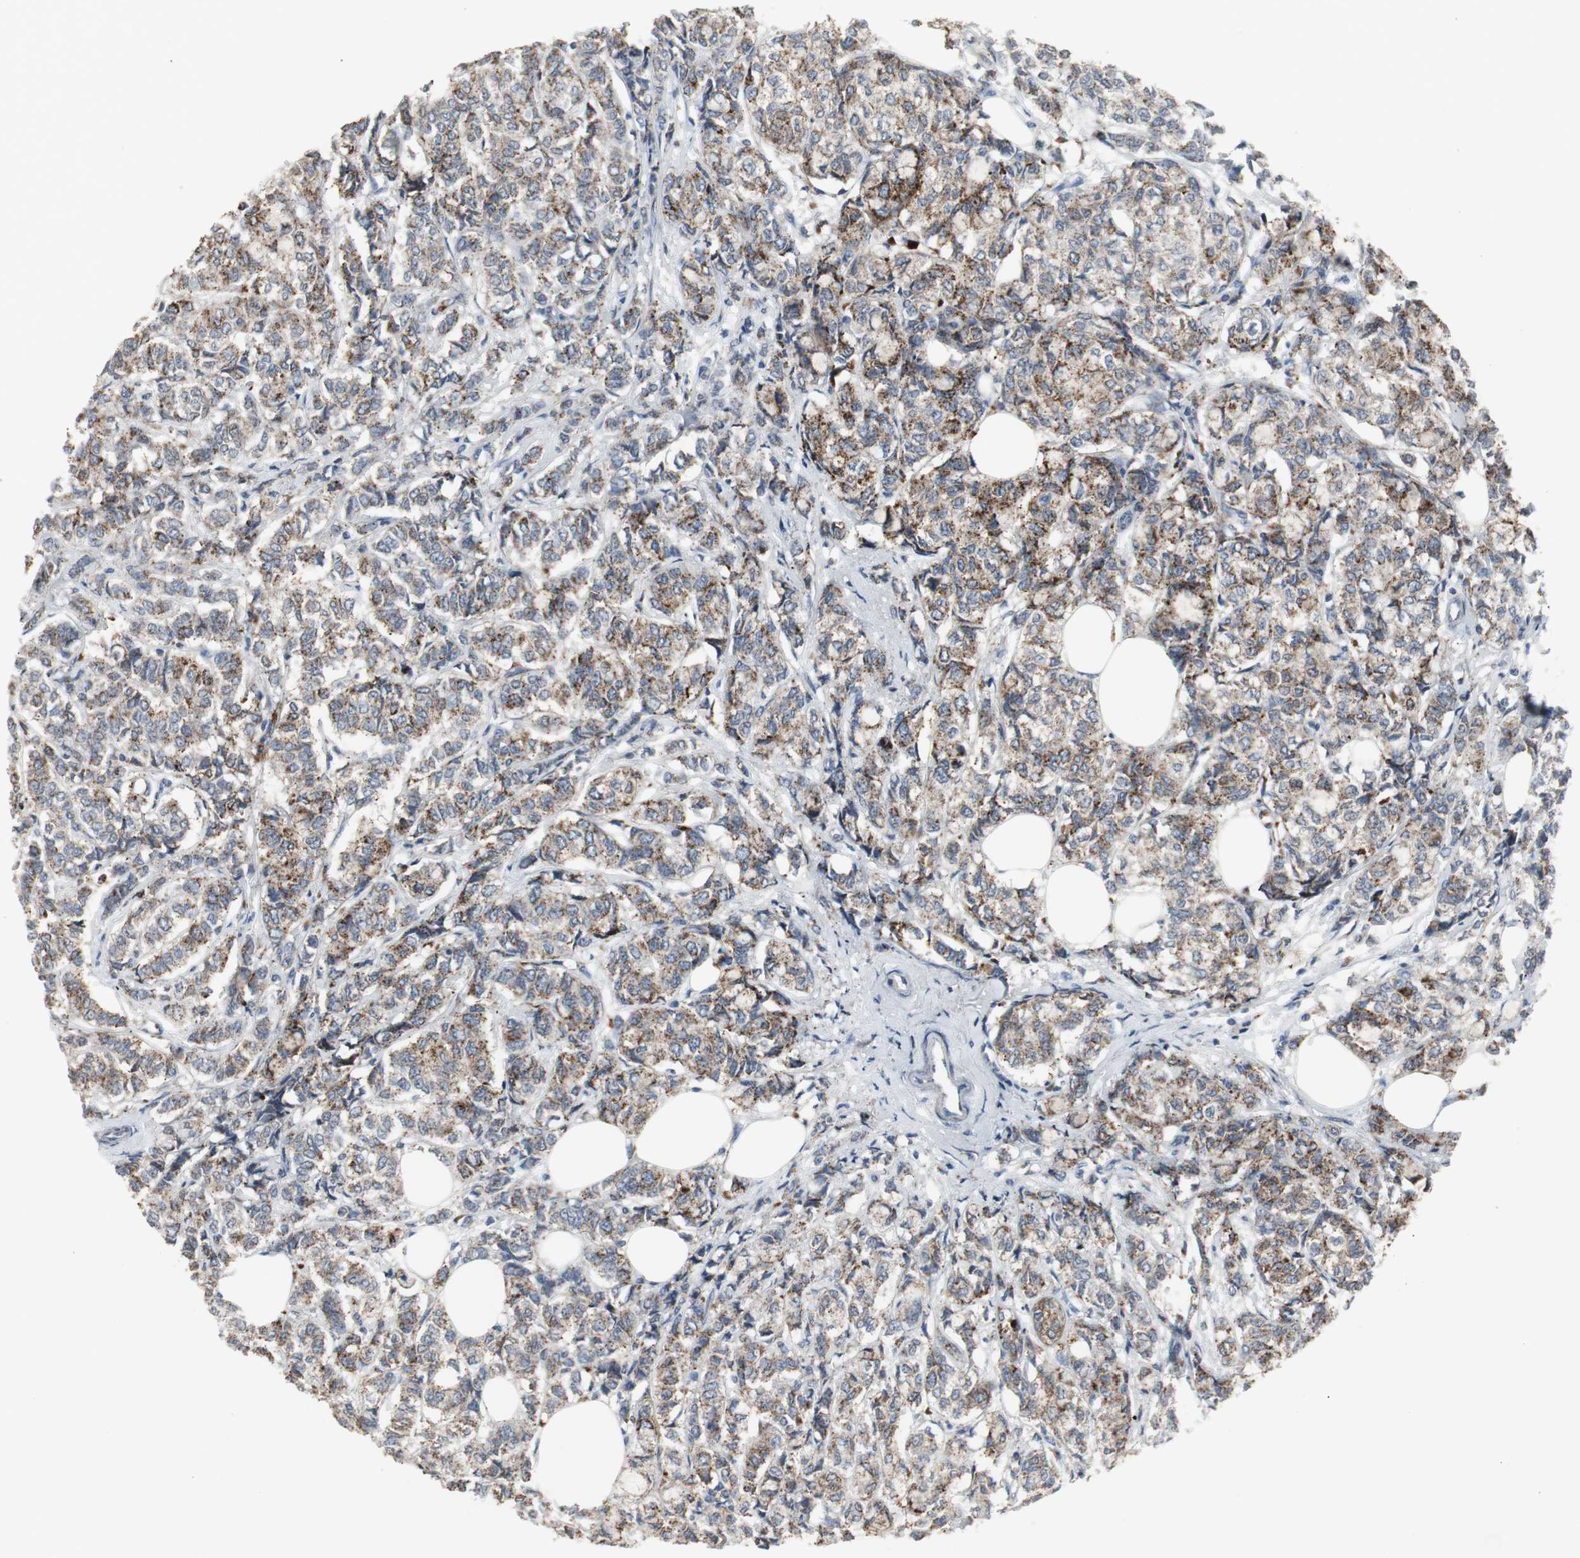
{"staining": {"intensity": "strong", "quantity": ">75%", "location": "cytoplasmic/membranous"}, "tissue": "breast cancer", "cell_type": "Tumor cells", "image_type": "cancer", "snomed": [{"axis": "morphology", "description": "Lobular carcinoma"}, {"axis": "topography", "description": "Breast"}], "caption": "Strong cytoplasmic/membranous expression for a protein is appreciated in about >75% of tumor cells of lobular carcinoma (breast) using IHC.", "gene": "GBA1", "patient": {"sex": "female", "age": 60}}